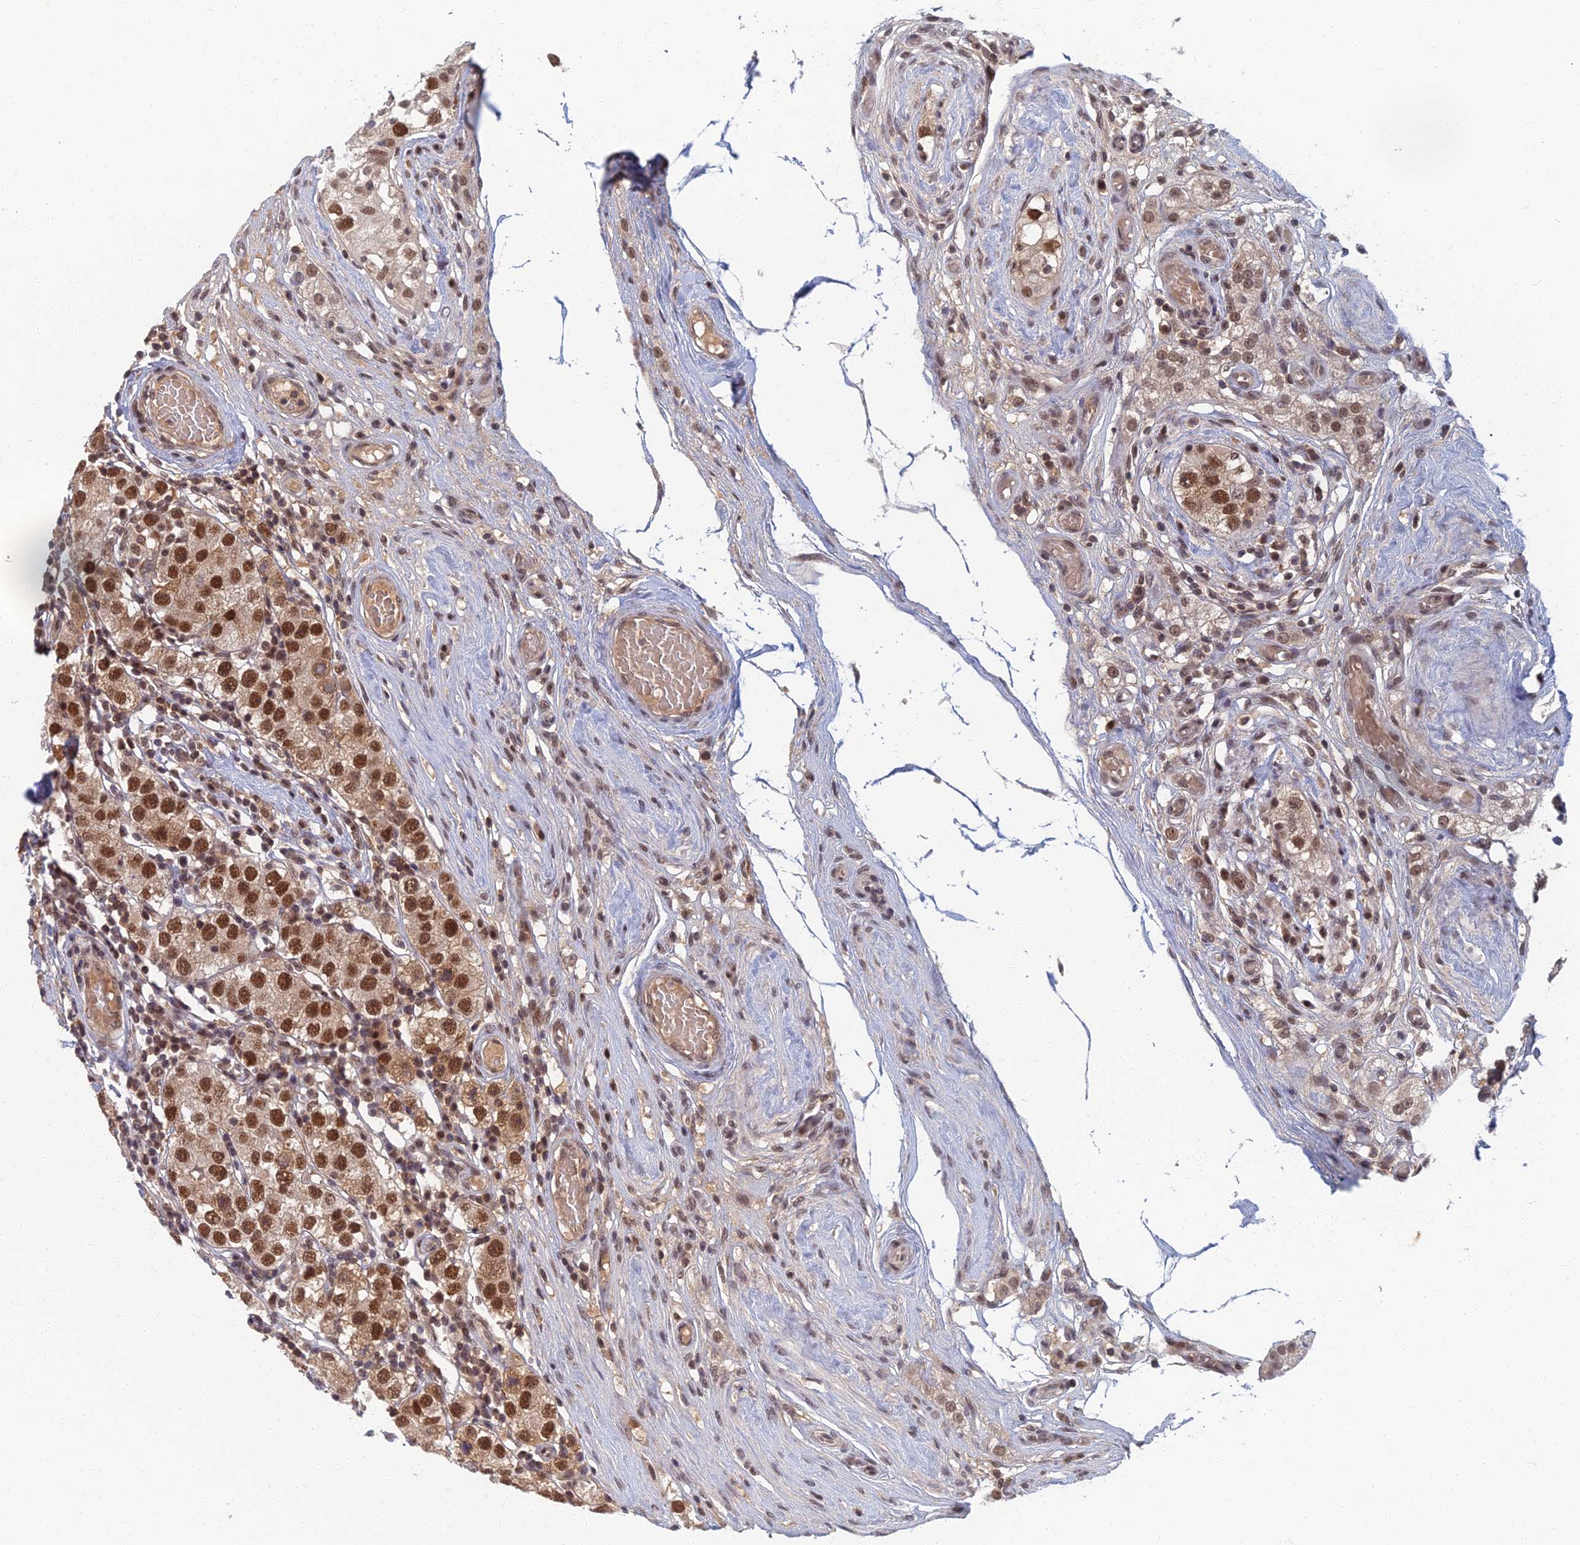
{"staining": {"intensity": "strong", "quantity": ">75%", "location": "cytoplasmic/membranous,nuclear"}, "tissue": "testis cancer", "cell_type": "Tumor cells", "image_type": "cancer", "snomed": [{"axis": "morphology", "description": "Seminoma, NOS"}, {"axis": "topography", "description": "Testis"}], "caption": "Immunohistochemistry of seminoma (testis) demonstrates high levels of strong cytoplasmic/membranous and nuclear staining in about >75% of tumor cells.", "gene": "TCEA2", "patient": {"sex": "male", "age": 34}}